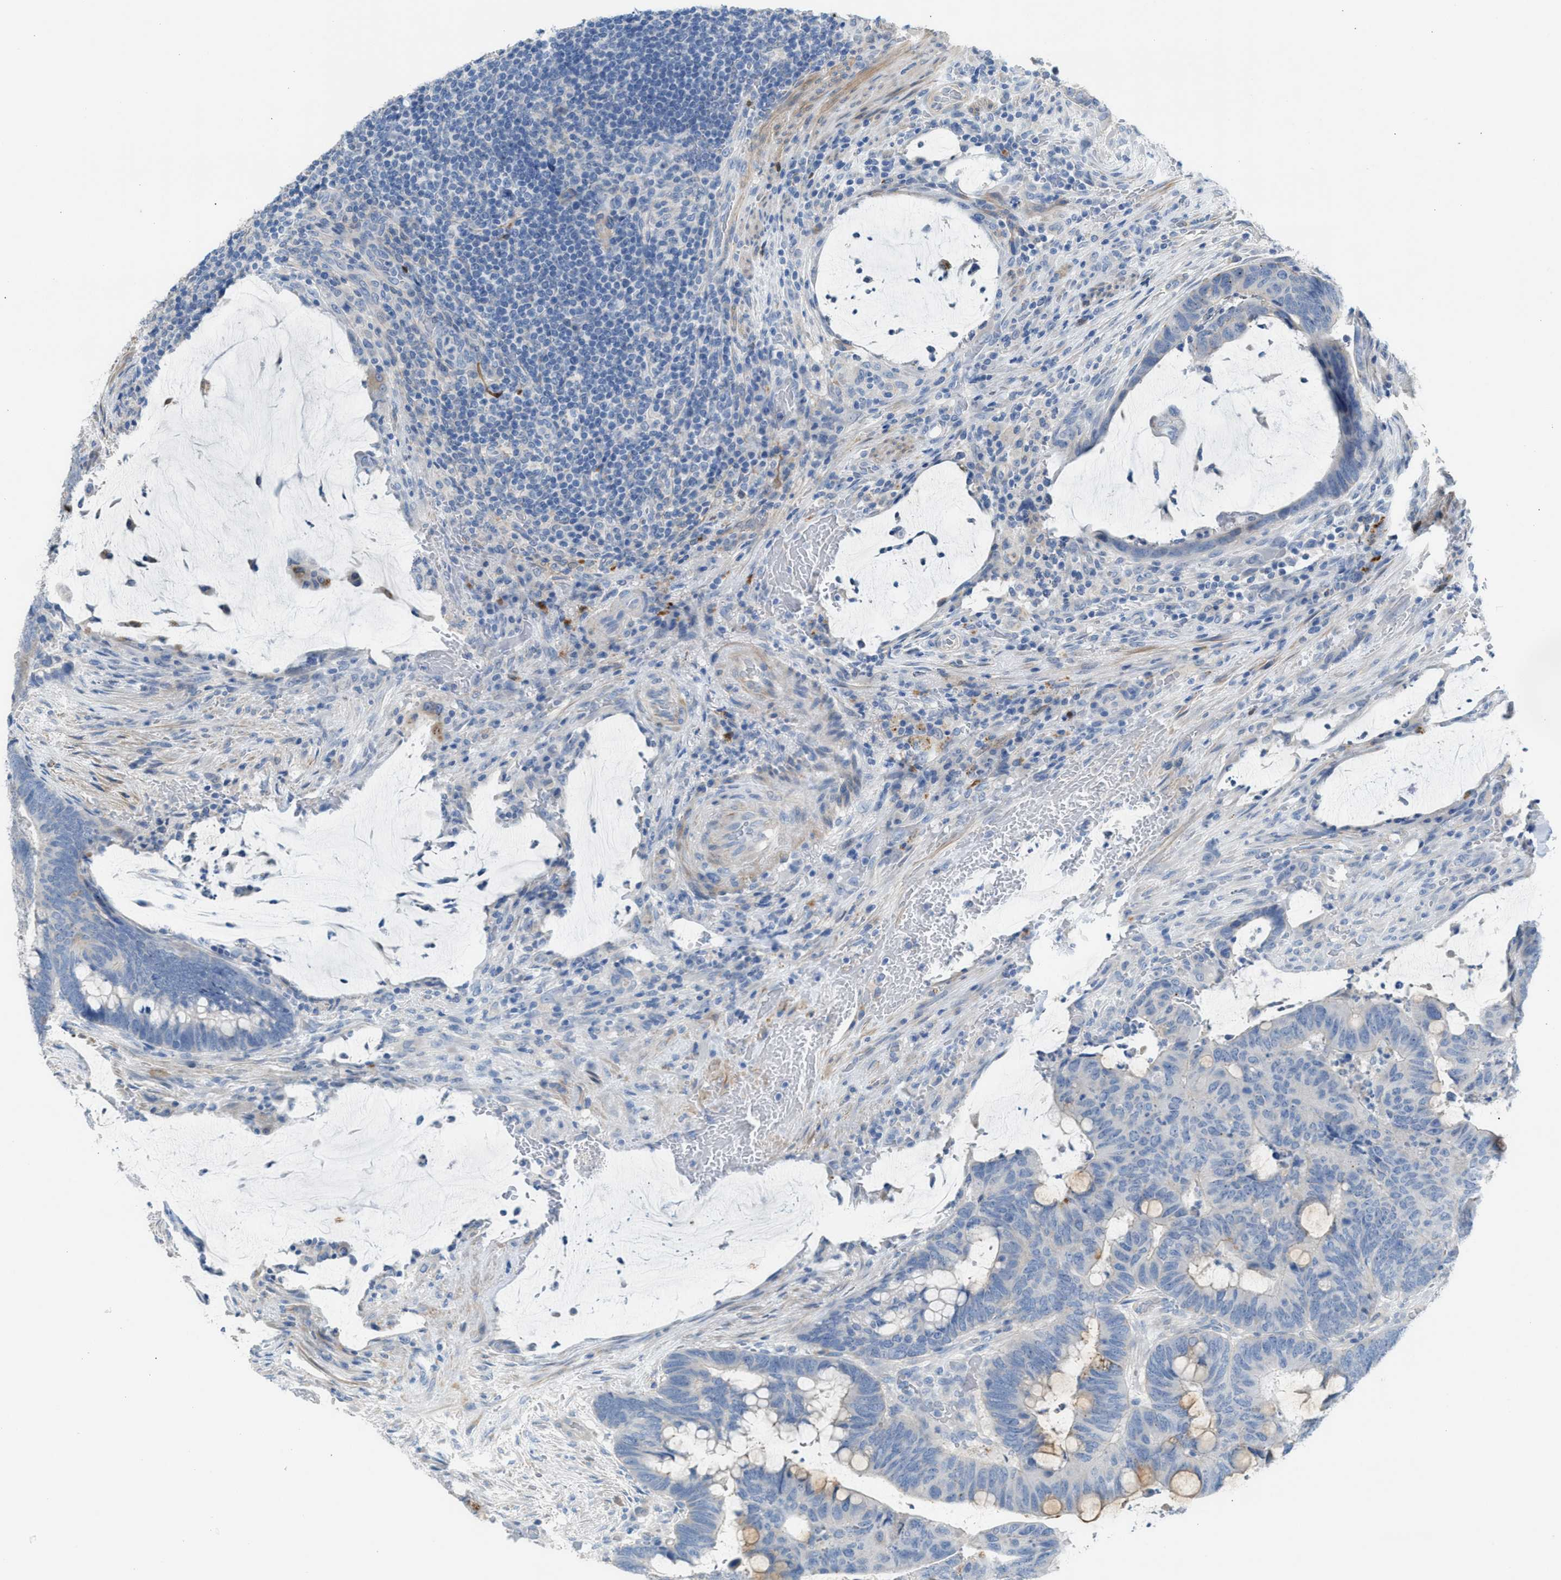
{"staining": {"intensity": "negative", "quantity": "none", "location": "none"}, "tissue": "colorectal cancer", "cell_type": "Tumor cells", "image_type": "cancer", "snomed": [{"axis": "morphology", "description": "Normal tissue, NOS"}, {"axis": "morphology", "description": "Adenocarcinoma, NOS"}, {"axis": "topography", "description": "Rectum"}, {"axis": "topography", "description": "Peripheral nerve tissue"}], "caption": "This is a photomicrograph of immunohistochemistry staining of adenocarcinoma (colorectal), which shows no positivity in tumor cells.", "gene": "ASPA", "patient": {"sex": "male", "age": 92}}